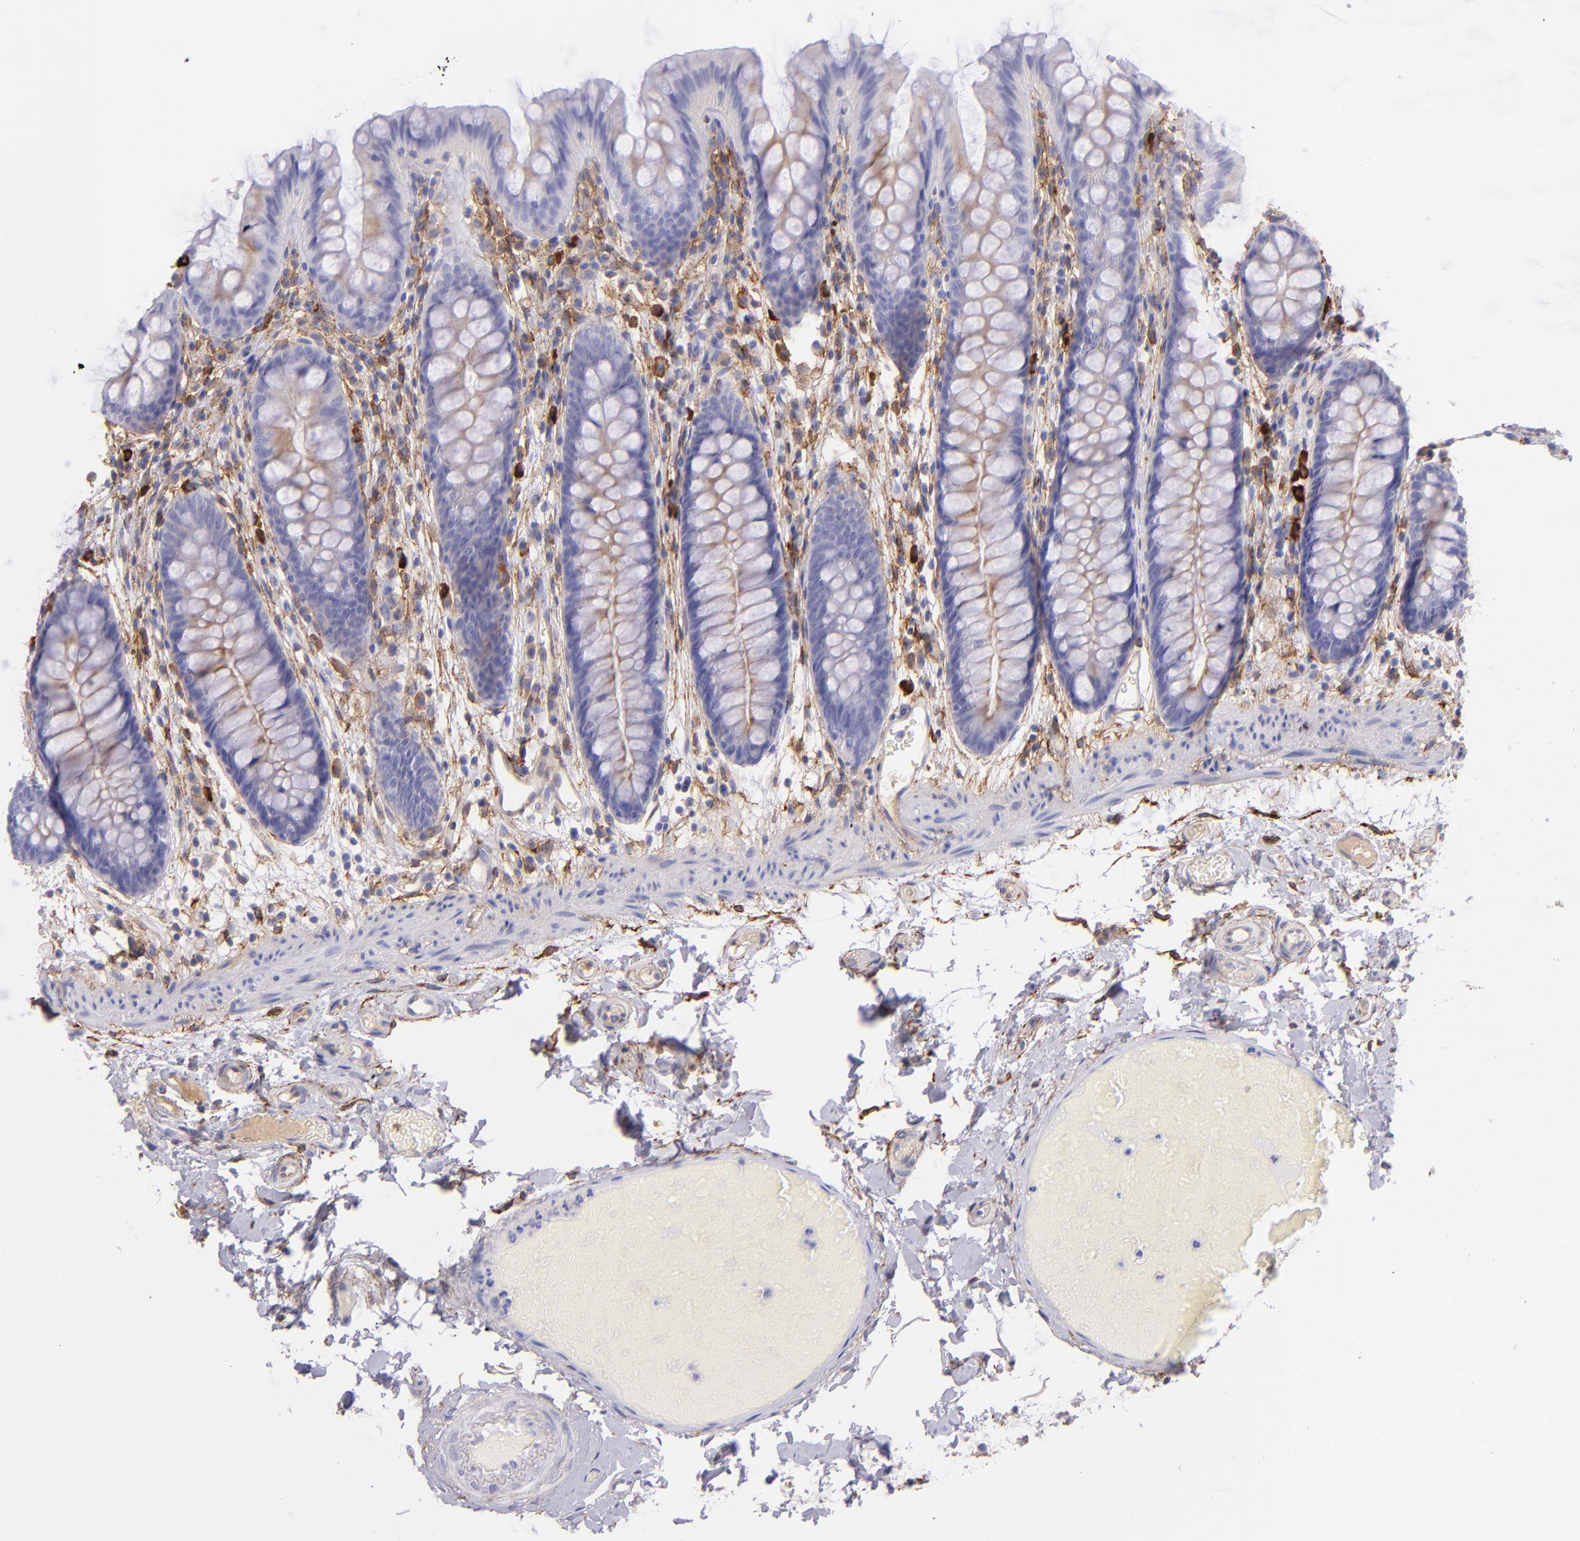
{"staining": {"intensity": "negative", "quantity": "none", "location": "none"}, "tissue": "colon", "cell_type": "Endothelial cells", "image_type": "normal", "snomed": [{"axis": "morphology", "description": "Normal tissue, NOS"}, {"axis": "topography", "description": "Smooth muscle"}, {"axis": "topography", "description": "Colon"}], "caption": "A photomicrograph of colon stained for a protein shows no brown staining in endothelial cells. (Brightfield microscopy of DAB immunohistochemistry (IHC) at high magnification).", "gene": "CD81", "patient": {"sex": "male", "age": 67}}